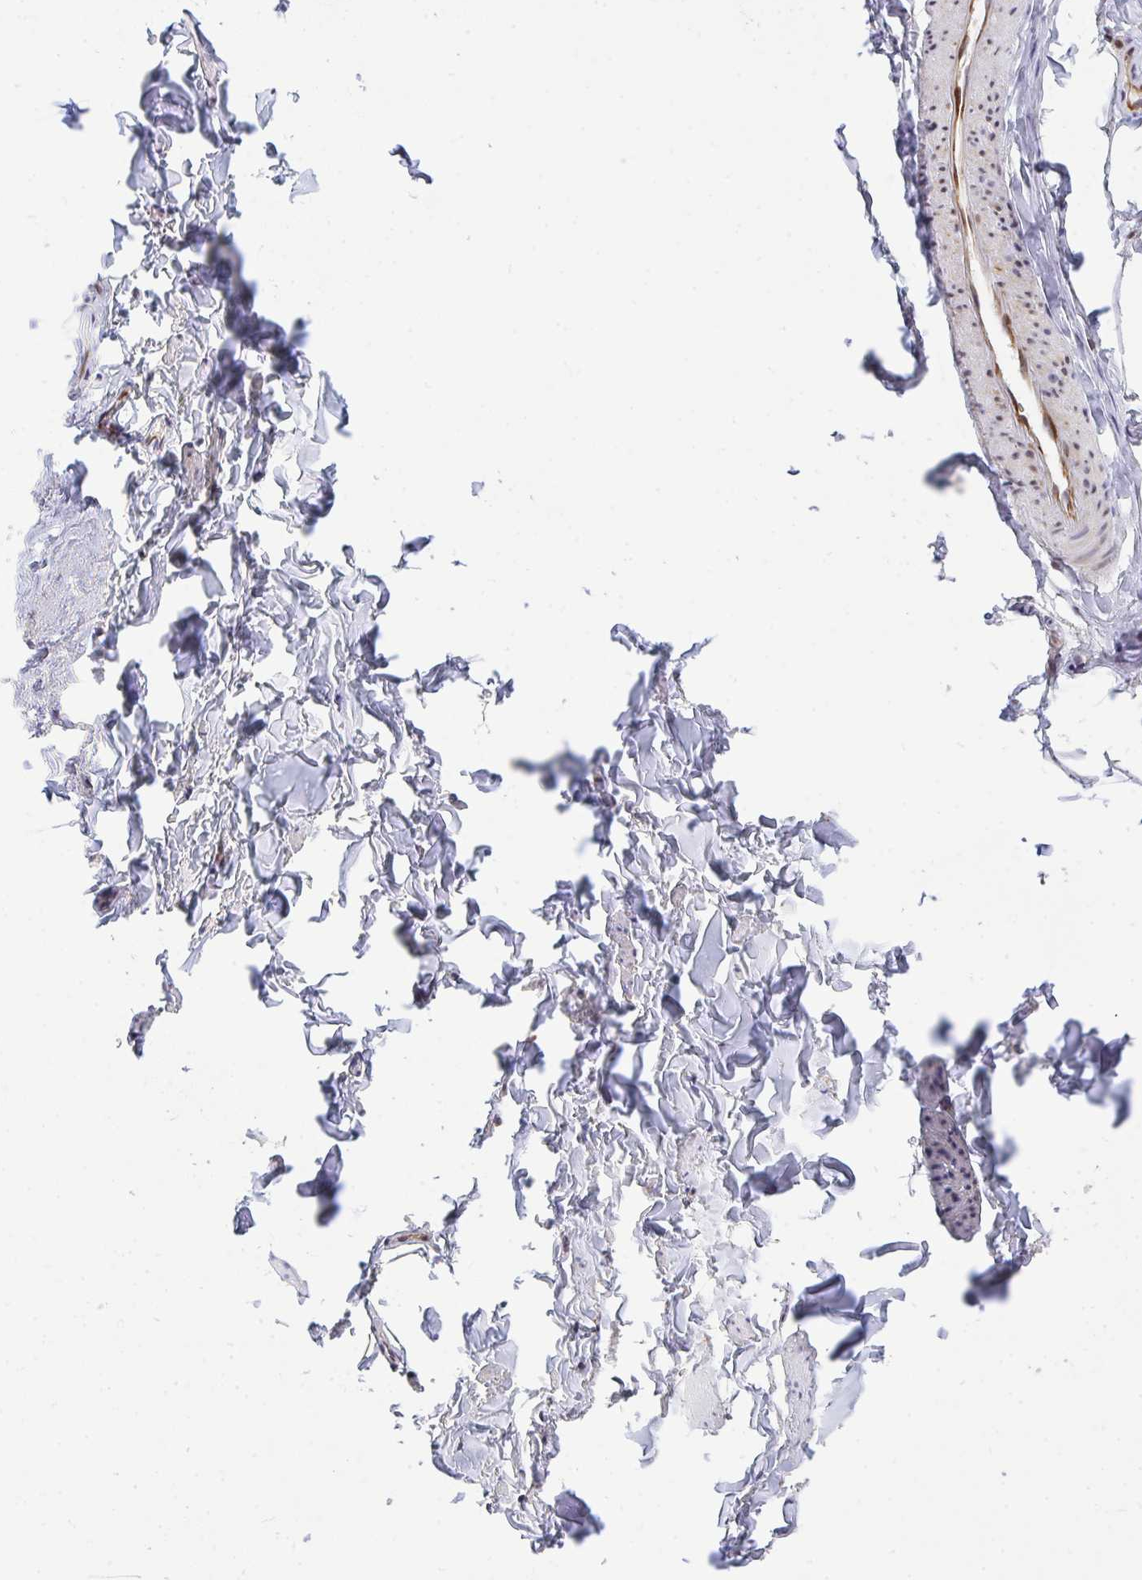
{"staining": {"intensity": "negative", "quantity": "none", "location": "none"}, "tissue": "soft tissue", "cell_type": "Fibroblasts", "image_type": "normal", "snomed": [{"axis": "morphology", "description": "Normal tissue, NOS"}, {"axis": "topography", "description": "Vulva"}, {"axis": "topography", "description": "Peripheral nerve tissue"}], "caption": "A high-resolution micrograph shows IHC staining of benign soft tissue, which shows no significant staining in fibroblasts. Nuclei are stained in blue.", "gene": "PLPPR3", "patient": {"sex": "female", "age": 66}}